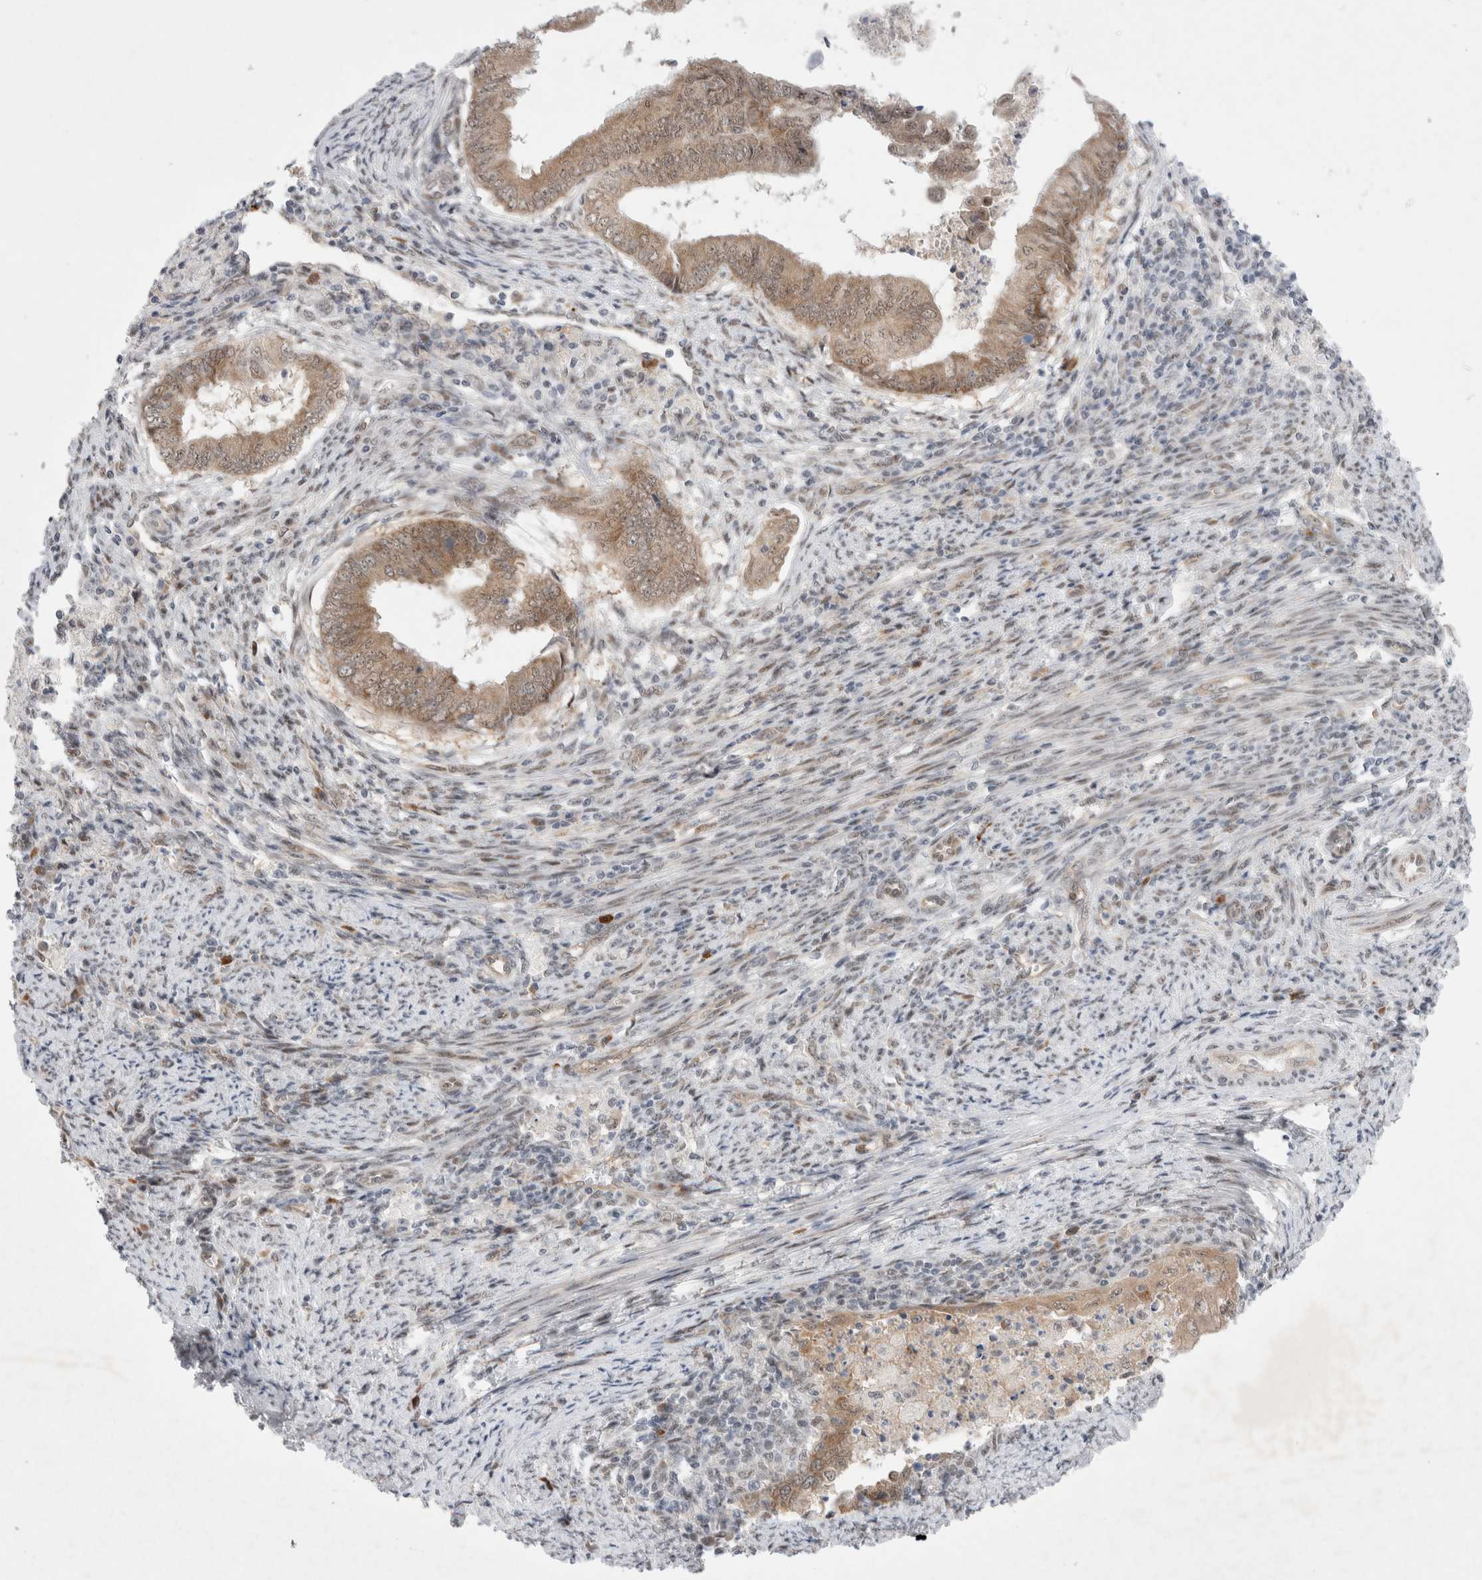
{"staining": {"intensity": "moderate", "quantity": ">75%", "location": "cytoplasmic/membranous"}, "tissue": "endometrial cancer", "cell_type": "Tumor cells", "image_type": "cancer", "snomed": [{"axis": "morphology", "description": "Polyp, NOS"}, {"axis": "morphology", "description": "Adenocarcinoma, NOS"}, {"axis": "morphology", "description": "Adenoma, NOS"}, {"axis": "topography", "description": "Endometrium"}], "caption": "Endometrial cancer (adenocarcinoma) was stained to show a protein in brown. There is medium levels of moderate cytoplasmic/membranous staining in approximately >75% of tumor cells.", "gene": "WIPF2", "patient": {"sex": "female", "age": 79}}